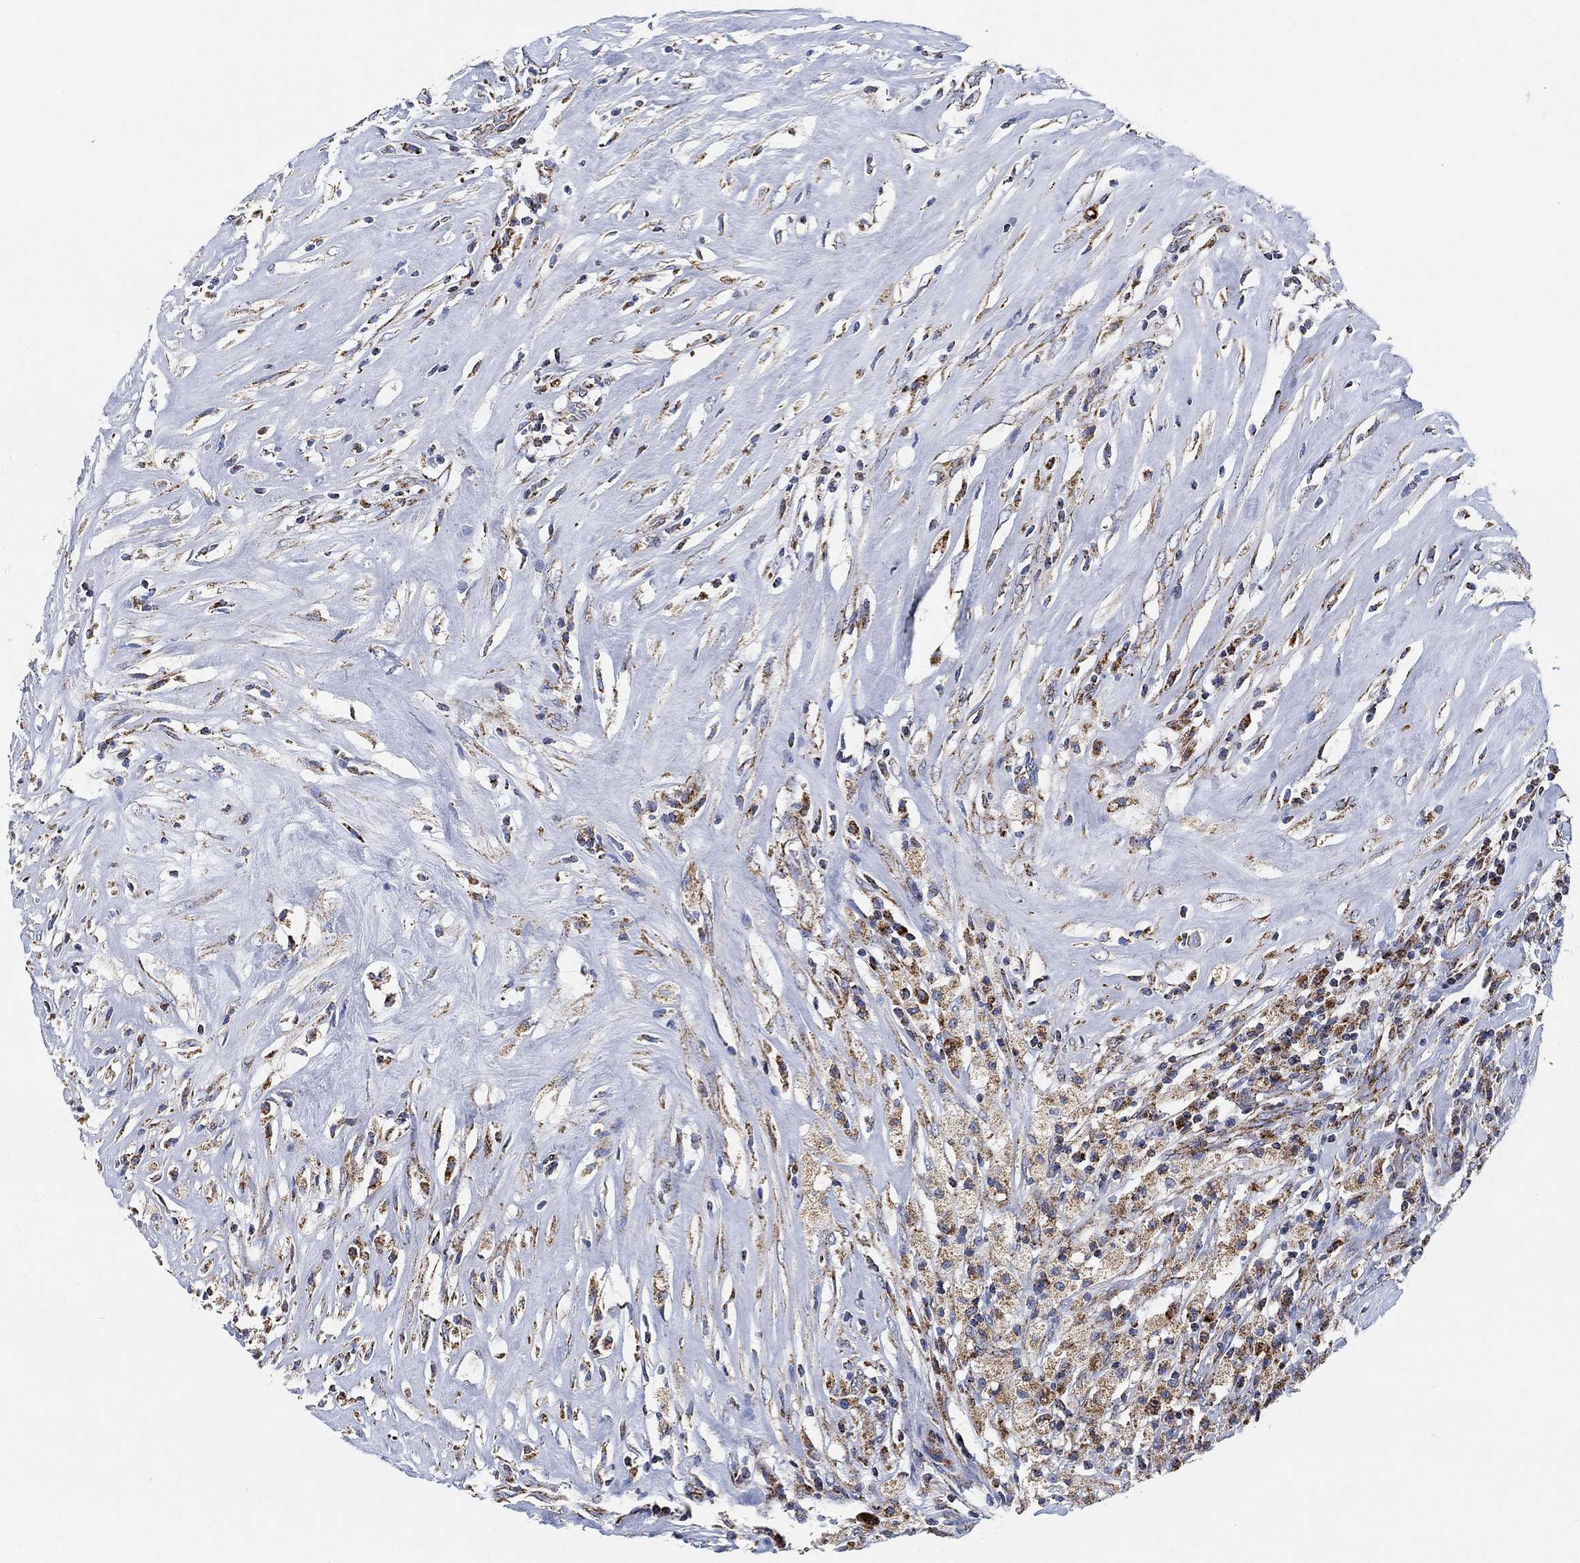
{"staining": {"intensity": "moderate", "quantity": "<25%", "location": "cytoplasmic/membranous"}, "tissue": "testis cancer", "cell_type": "Tumor cells", "image_type": "cancer", "snomed": [{"axis": "morphology", "description": "Necrosis, NOS"}, {"axis": "morphology", "description": "Carcinoma, Embryonal, NOS"}, {"axis": "topography", "description": "Testis"}], "caption": "IHC (DAB (3,3'-diaminobenzidine)) staining of human embryonal carcinoma (testis) reveals moderate cytoplasmic/membranous protein expression in approximately <25% of tumor cells.", "gene": "NDUFS3", "patient": {"sex": "male", "age": 19}}